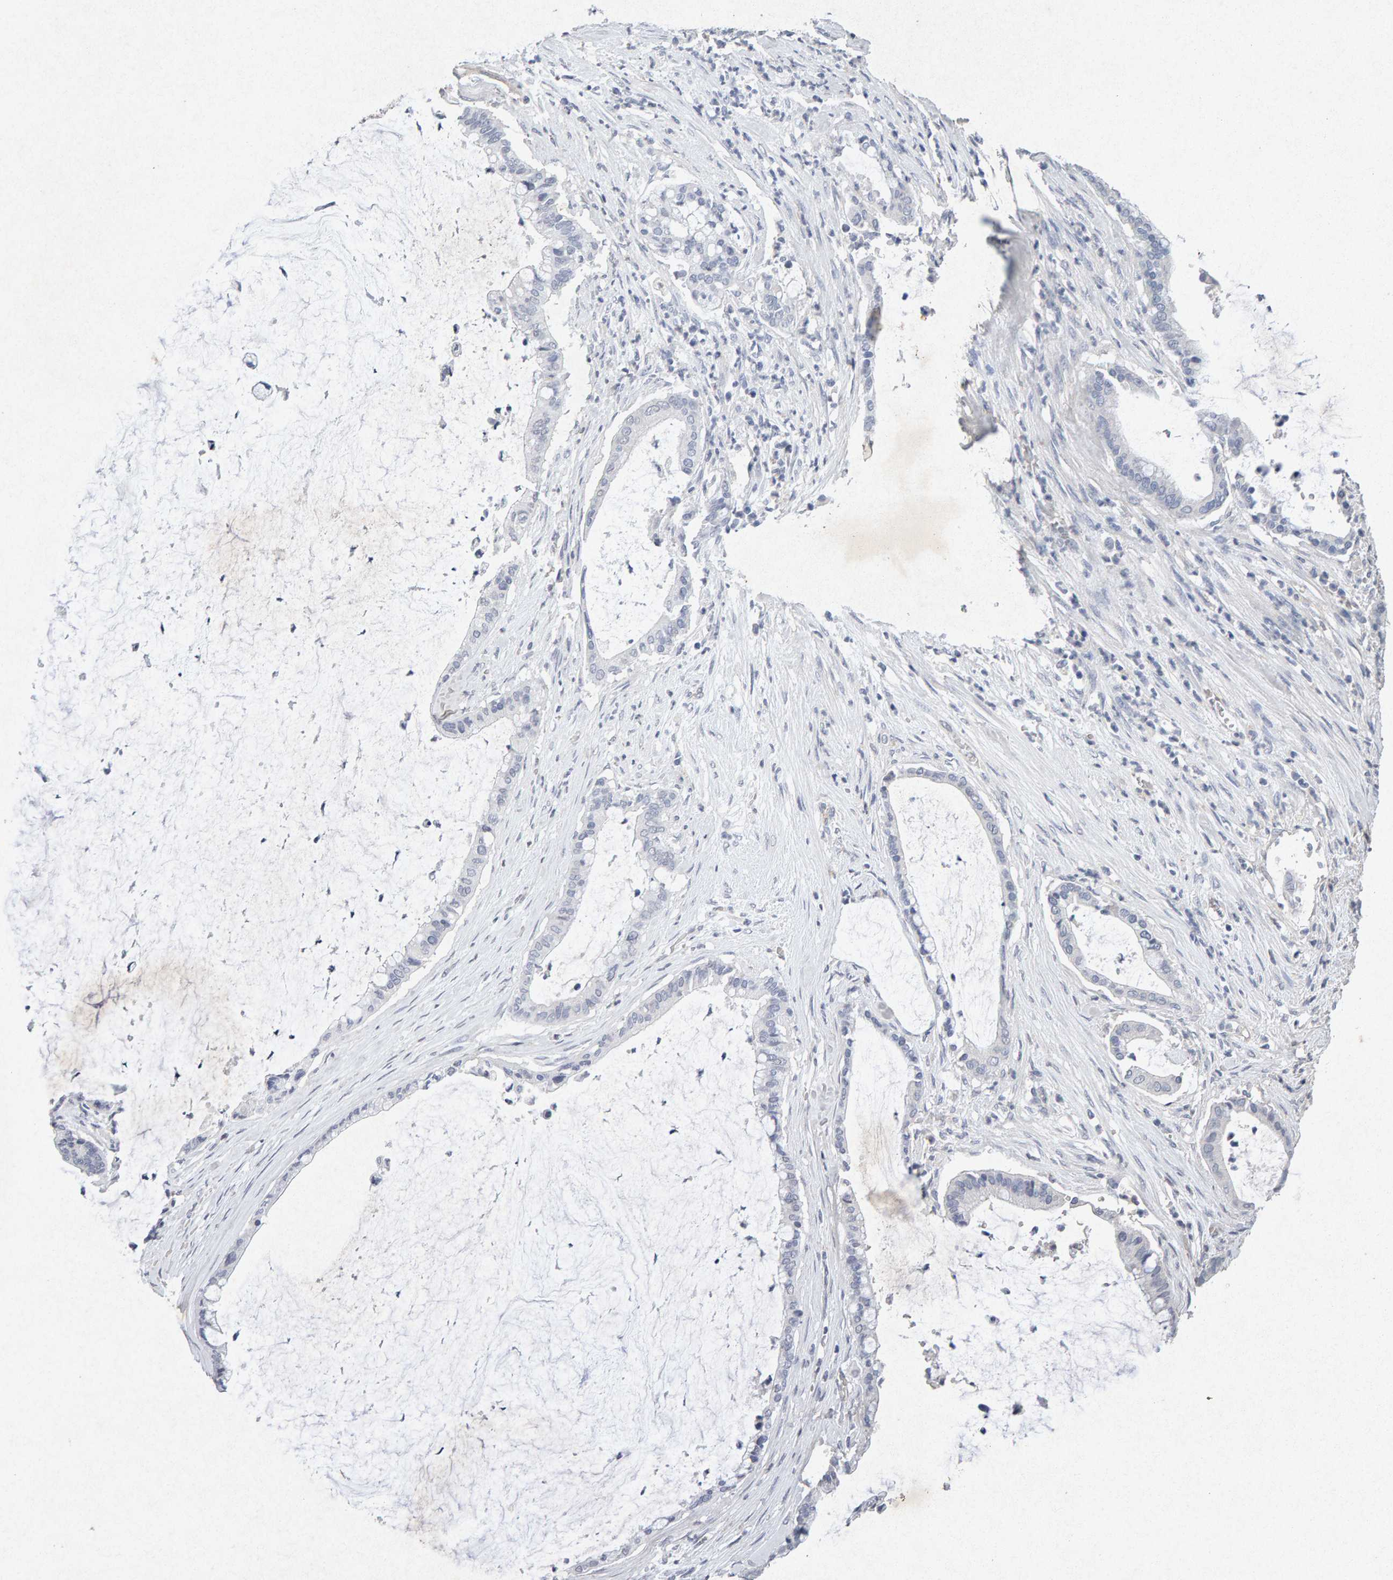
{"staining": {"intensity": "negative", "quantity": "none", "location": "none"}, "tissue": "pancreatic cancer", "cell_type": "Tumor cells", "image_type": "cancer", "snomed": [{"axis": "morphology", "description": "Adenocarcinoma, NOS"}, {"axis": "topography", "description": "Pancreas"}], "caption": "Immunohistochemistry (IHC) histopathology image of neoplastic tissue: pancreatic adenocarcinoma stained with DAB (3,3'-diaminobenzidine) displays no significant protein expression in tumor cells. (Brightfield microscopy of DAB IHC at high magnification).", "gene": "PTPRM", "patient": {"sex": "male", "age": 41}}